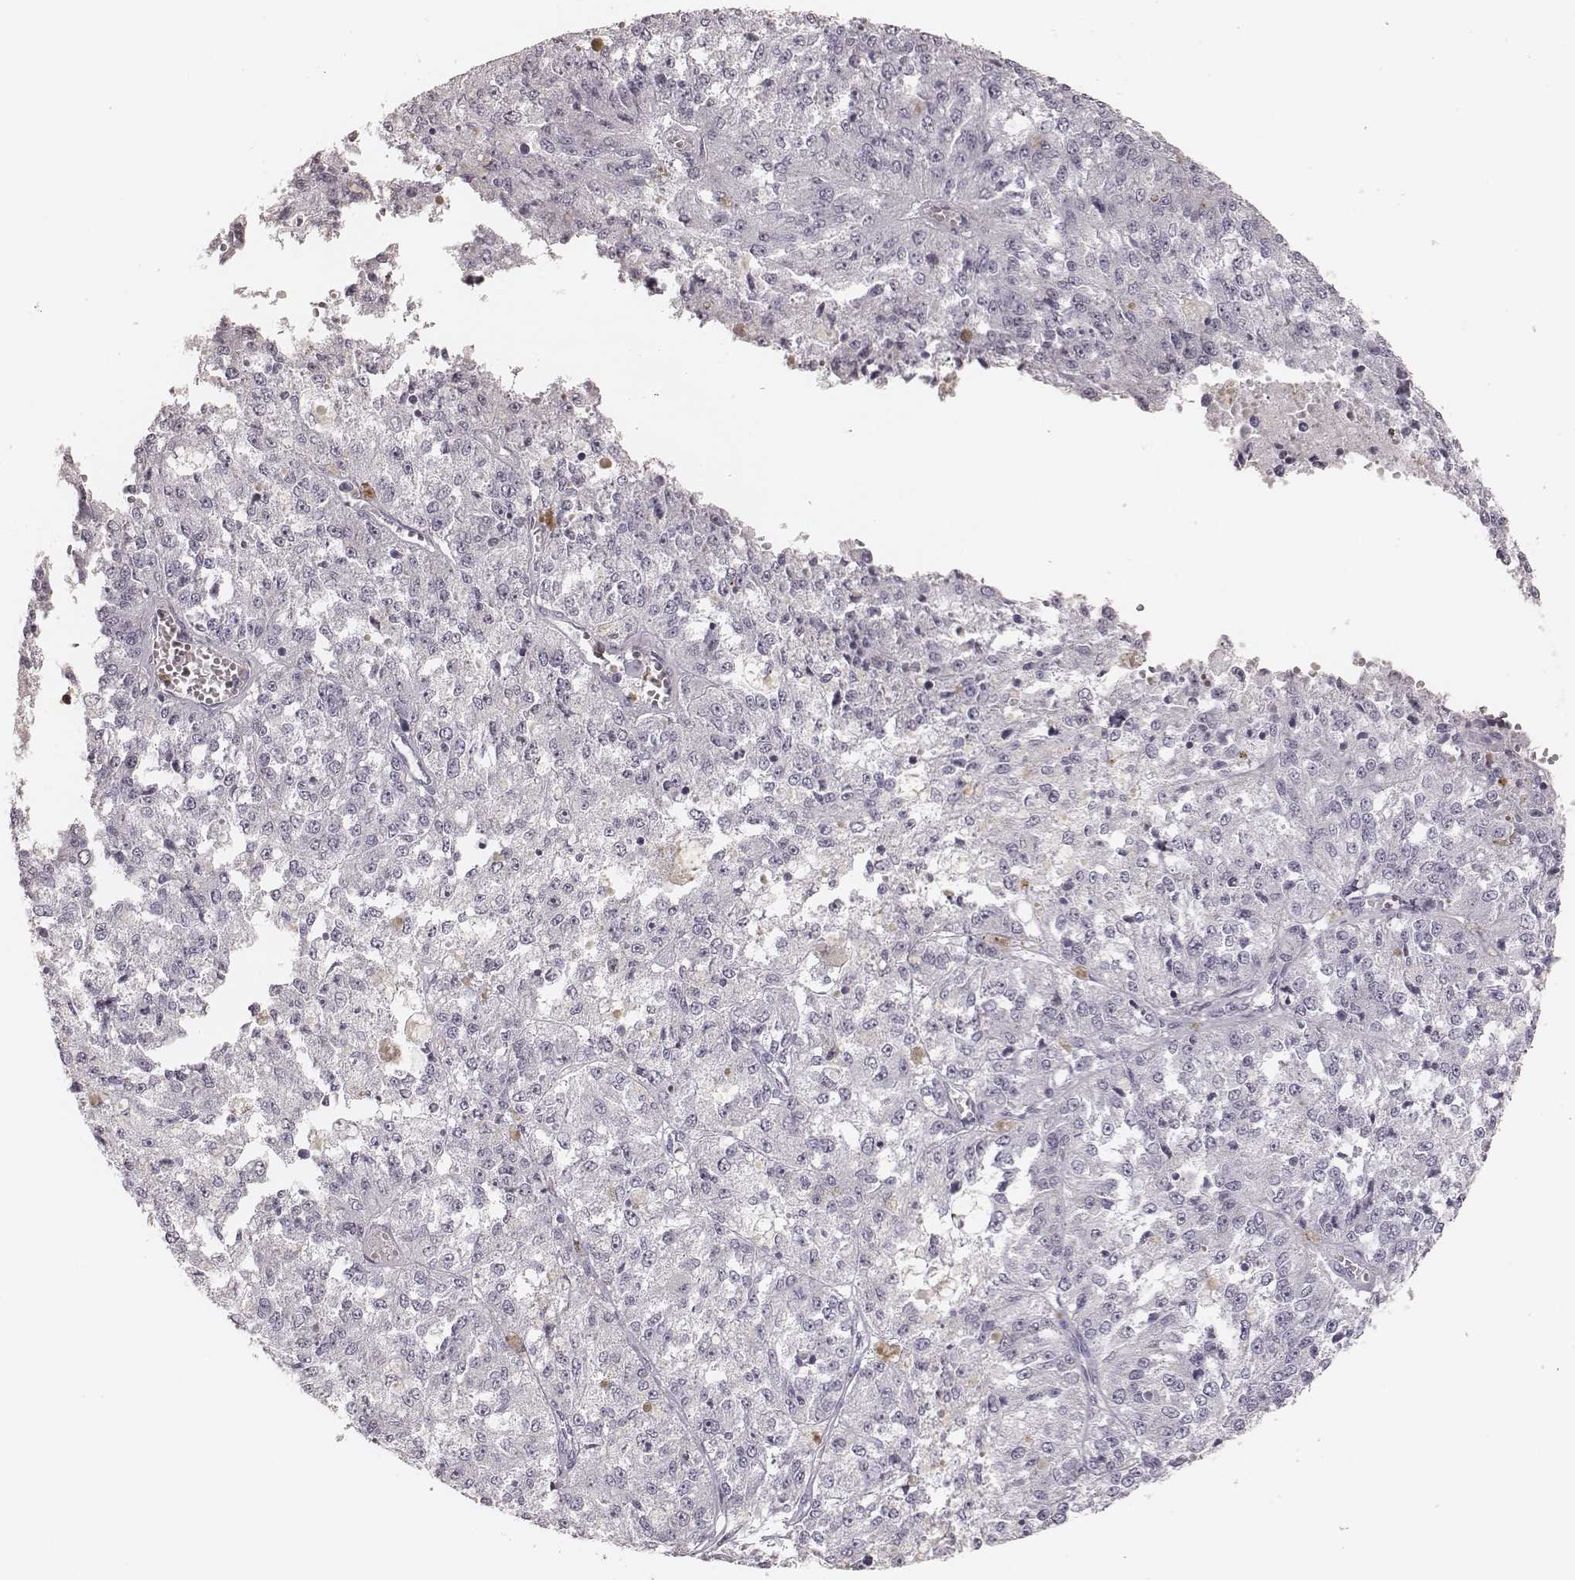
{"staining": {"intensity": "negative", "quantity": "none", "location": "none"}, "tissue": "melanoma", "cell_type": "Tumor cells", "image_type": "cancer", "snomed": [{"axis": "morphology", "description": "Malignant melanoma, Metastatic site"}, {"axis": "topography", "description": "Lymph node"}], "caption": "DAB (3,3'-diaminobenzidine) immunohistochemical staining of malignant melanoma (metastatic site) displays no significant staining in tumor cells.", "gene": "ELANE", "patient": {"sex": "female", "age": 64}}